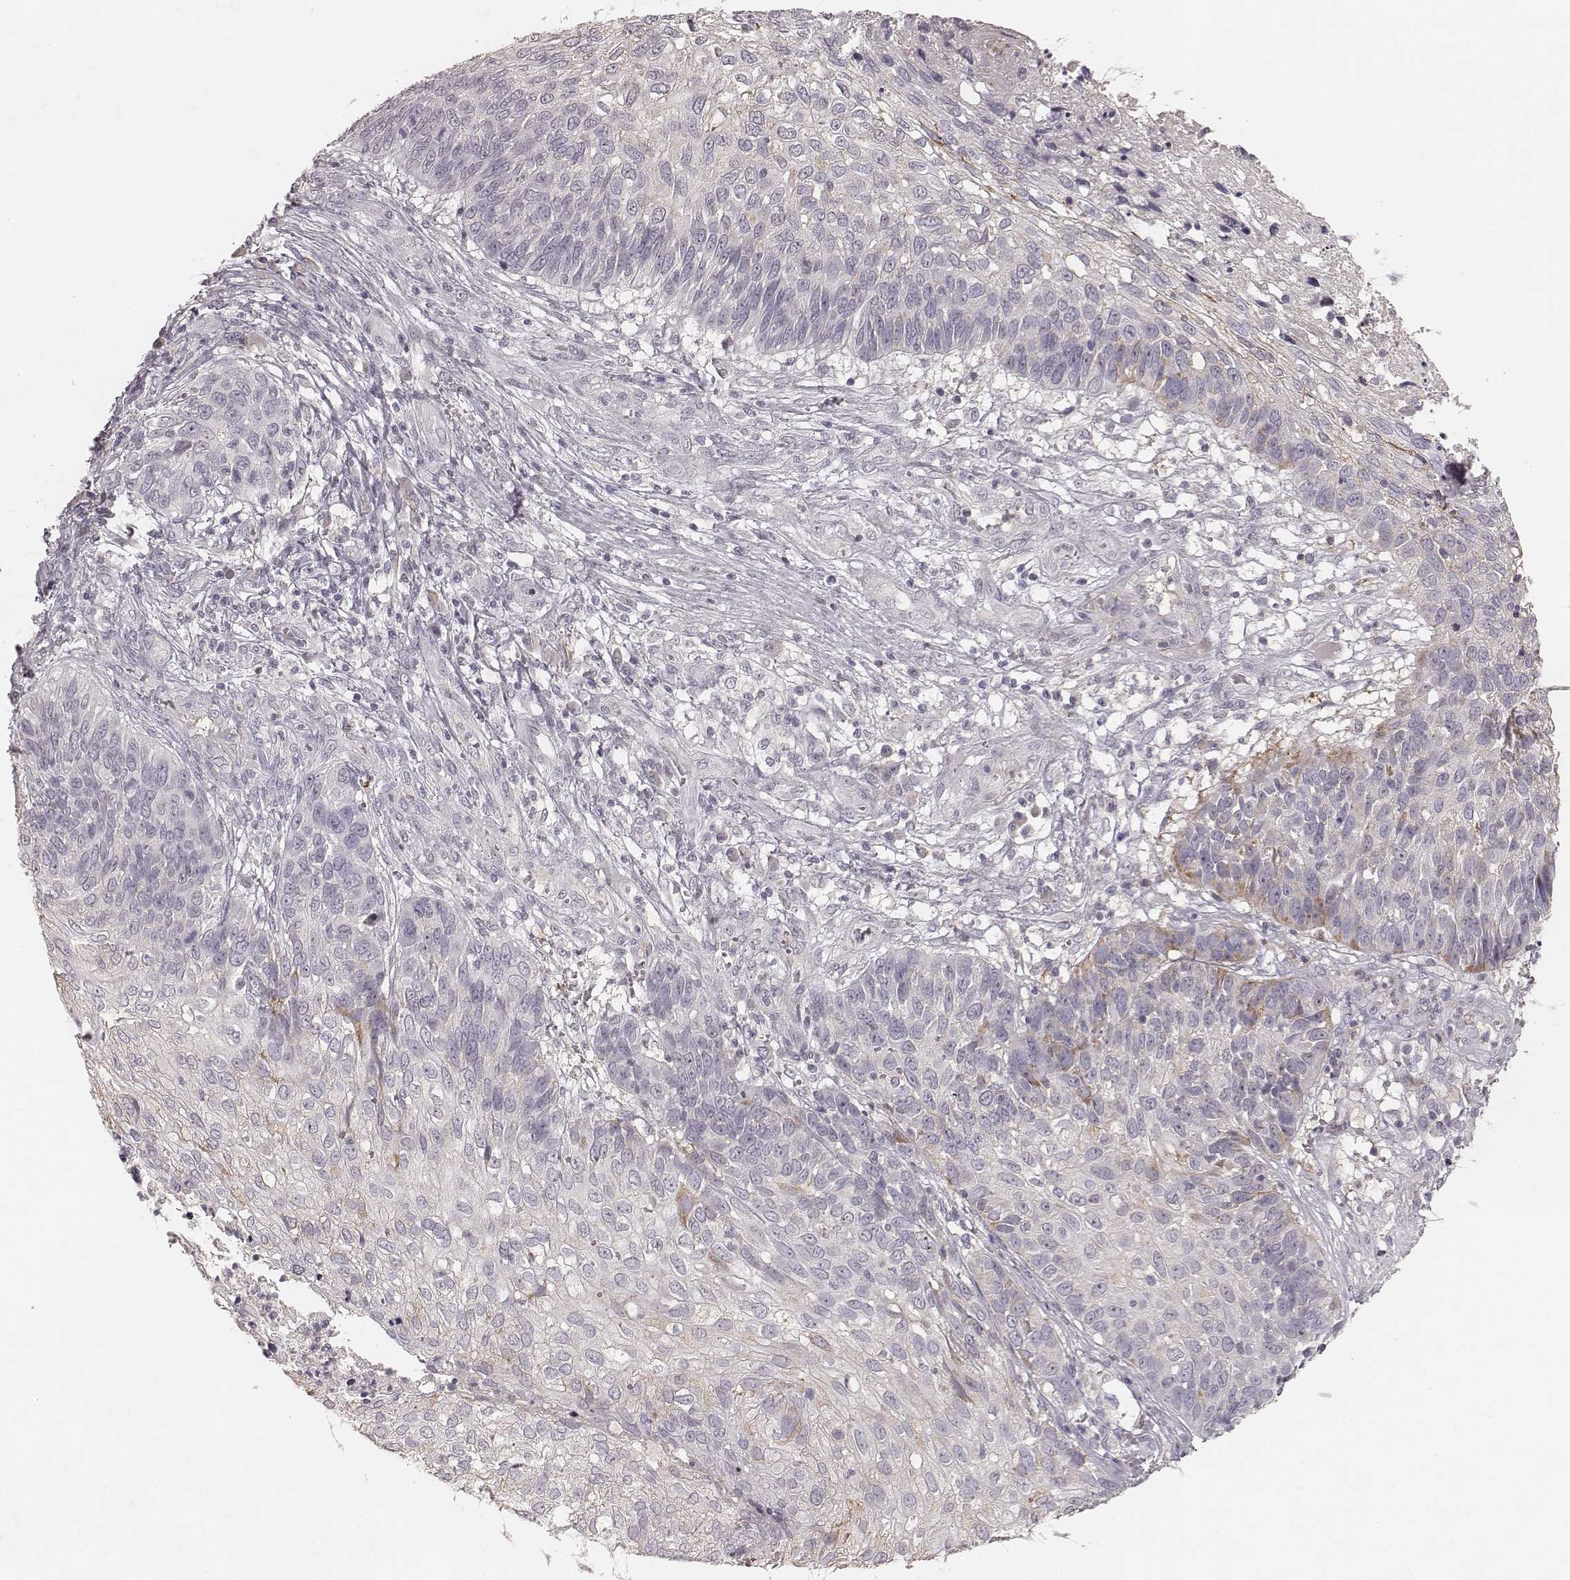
{"staining": {"intensity": "negative", "quantity": "none", "location": "none"}, "tissue": "skin cancer", "cell_type": "Tumor cells", "image_type": "cancer", "snomed": [{"axis": "morphology", "description": "Squamous cell carcinoma, NOS"}, {"axis": "topography", "description": "Skin"}], "caption": "High magnification brightfield microscopy of squamous cell carcinoma (skin) stained with DAB (3,3'-diaminobenzidine) (brown) and counterstained with hematoxylin (blue): tumor cells show no significant expression.", "gene": "MADCAM1", "patient": {"sex": "male", "age": 92}}